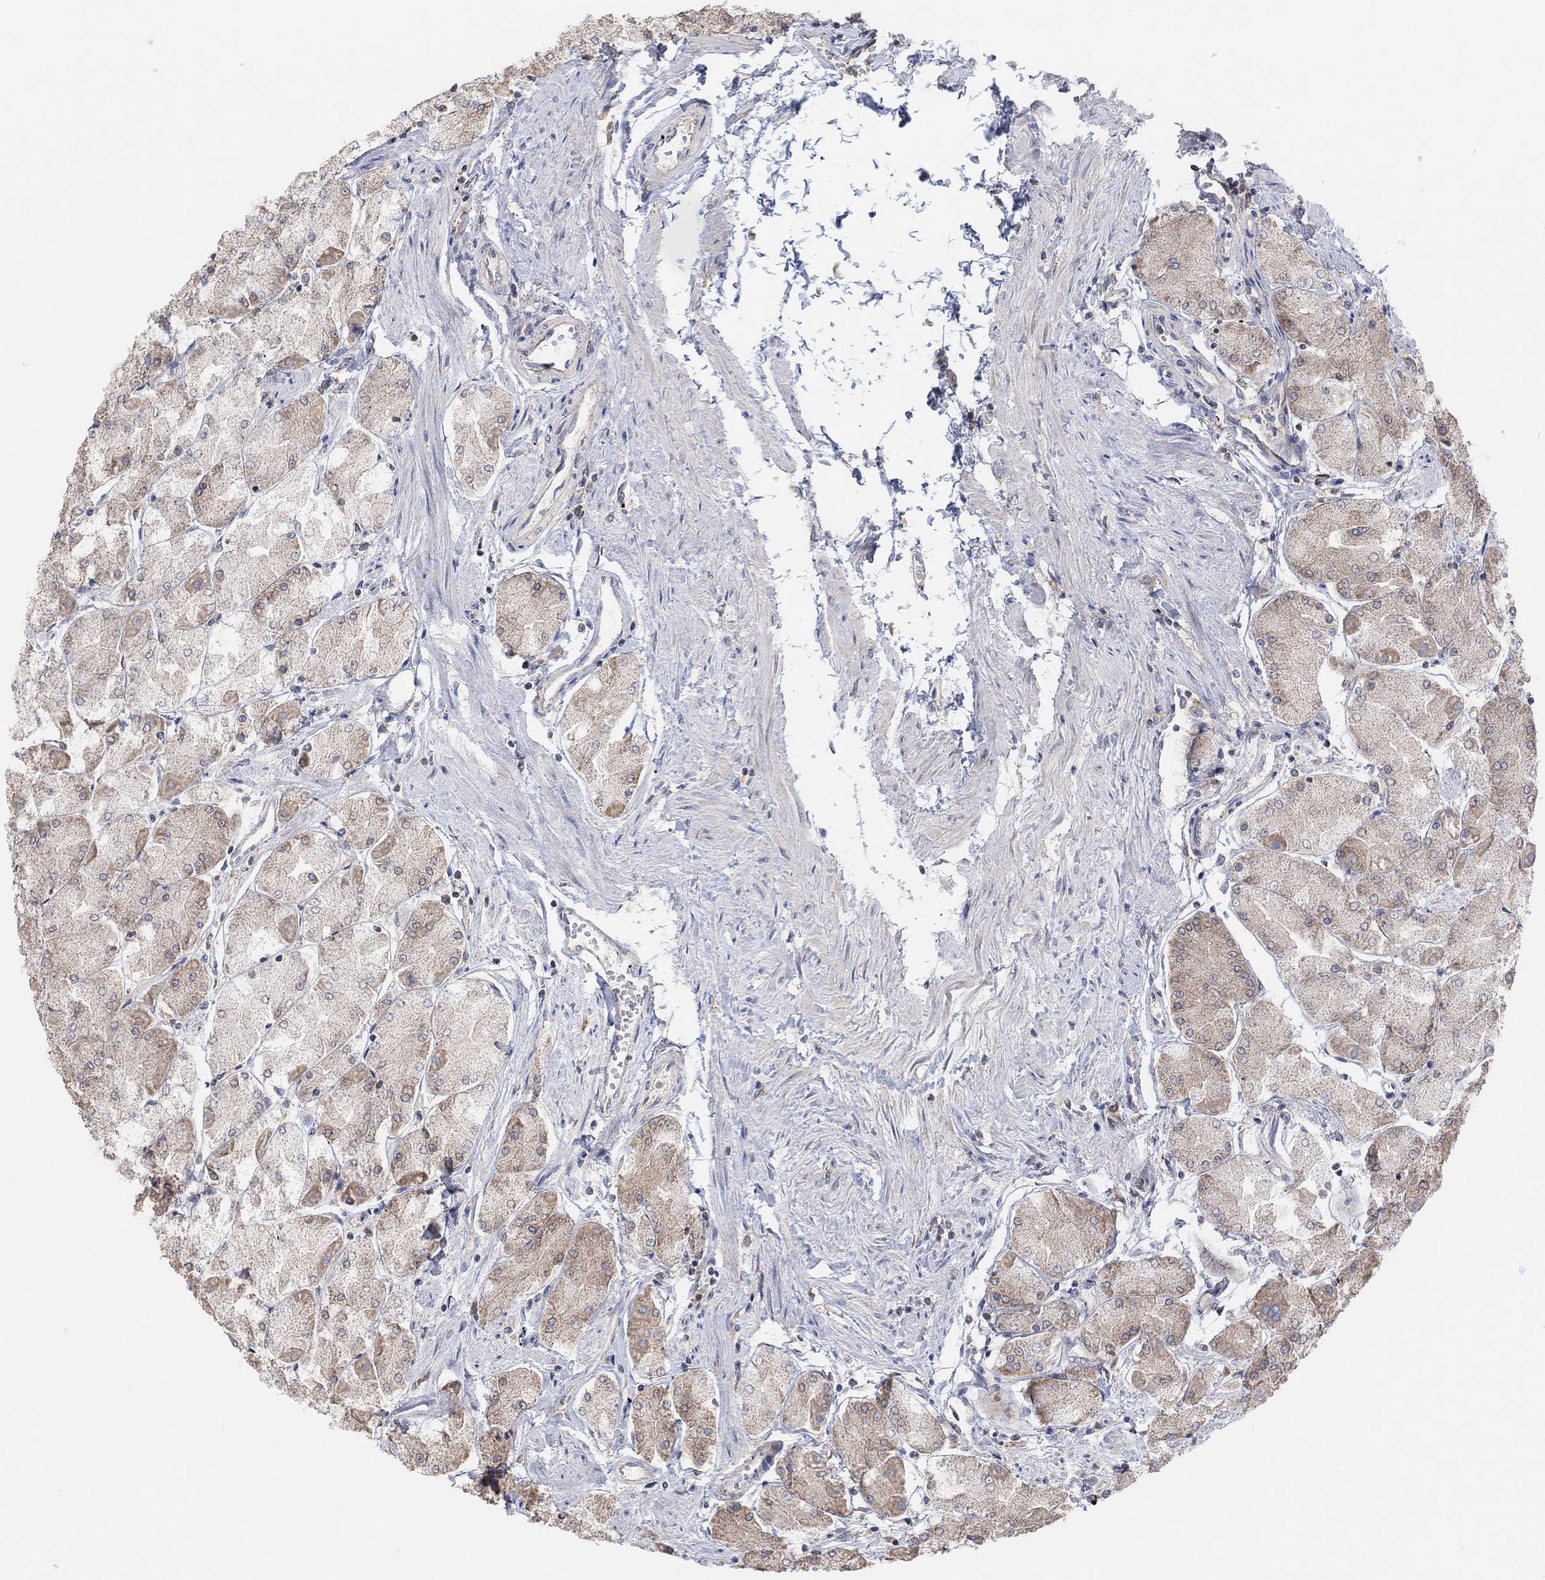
{"staining": {"intensity": "moderate", "quantity": "25%-75%", "location": "cytoplasmic/membranous"}, "tissue": "stomach", "cell_type": "Glandular cells", "image_type": "normal", "snomed": [{"axis": "morphology", "description": "Normal tissue, NOS"}, {"axis": "topography", "description": "Stomach, upper"}], "caption": "Protein expression analysis of normal stomach demonstrates moderate cytoplasmic/membranous staining in about 25%-75% of glandular cells. The staining is performed using DAB (3,3'-diaminobenzidine) brown chromogen to label protein expression. The nuclei are counter-stained blue using hematoxylin.", "gene": "BLOC1S3", "patient": {"sex": "male", "age": 60}}